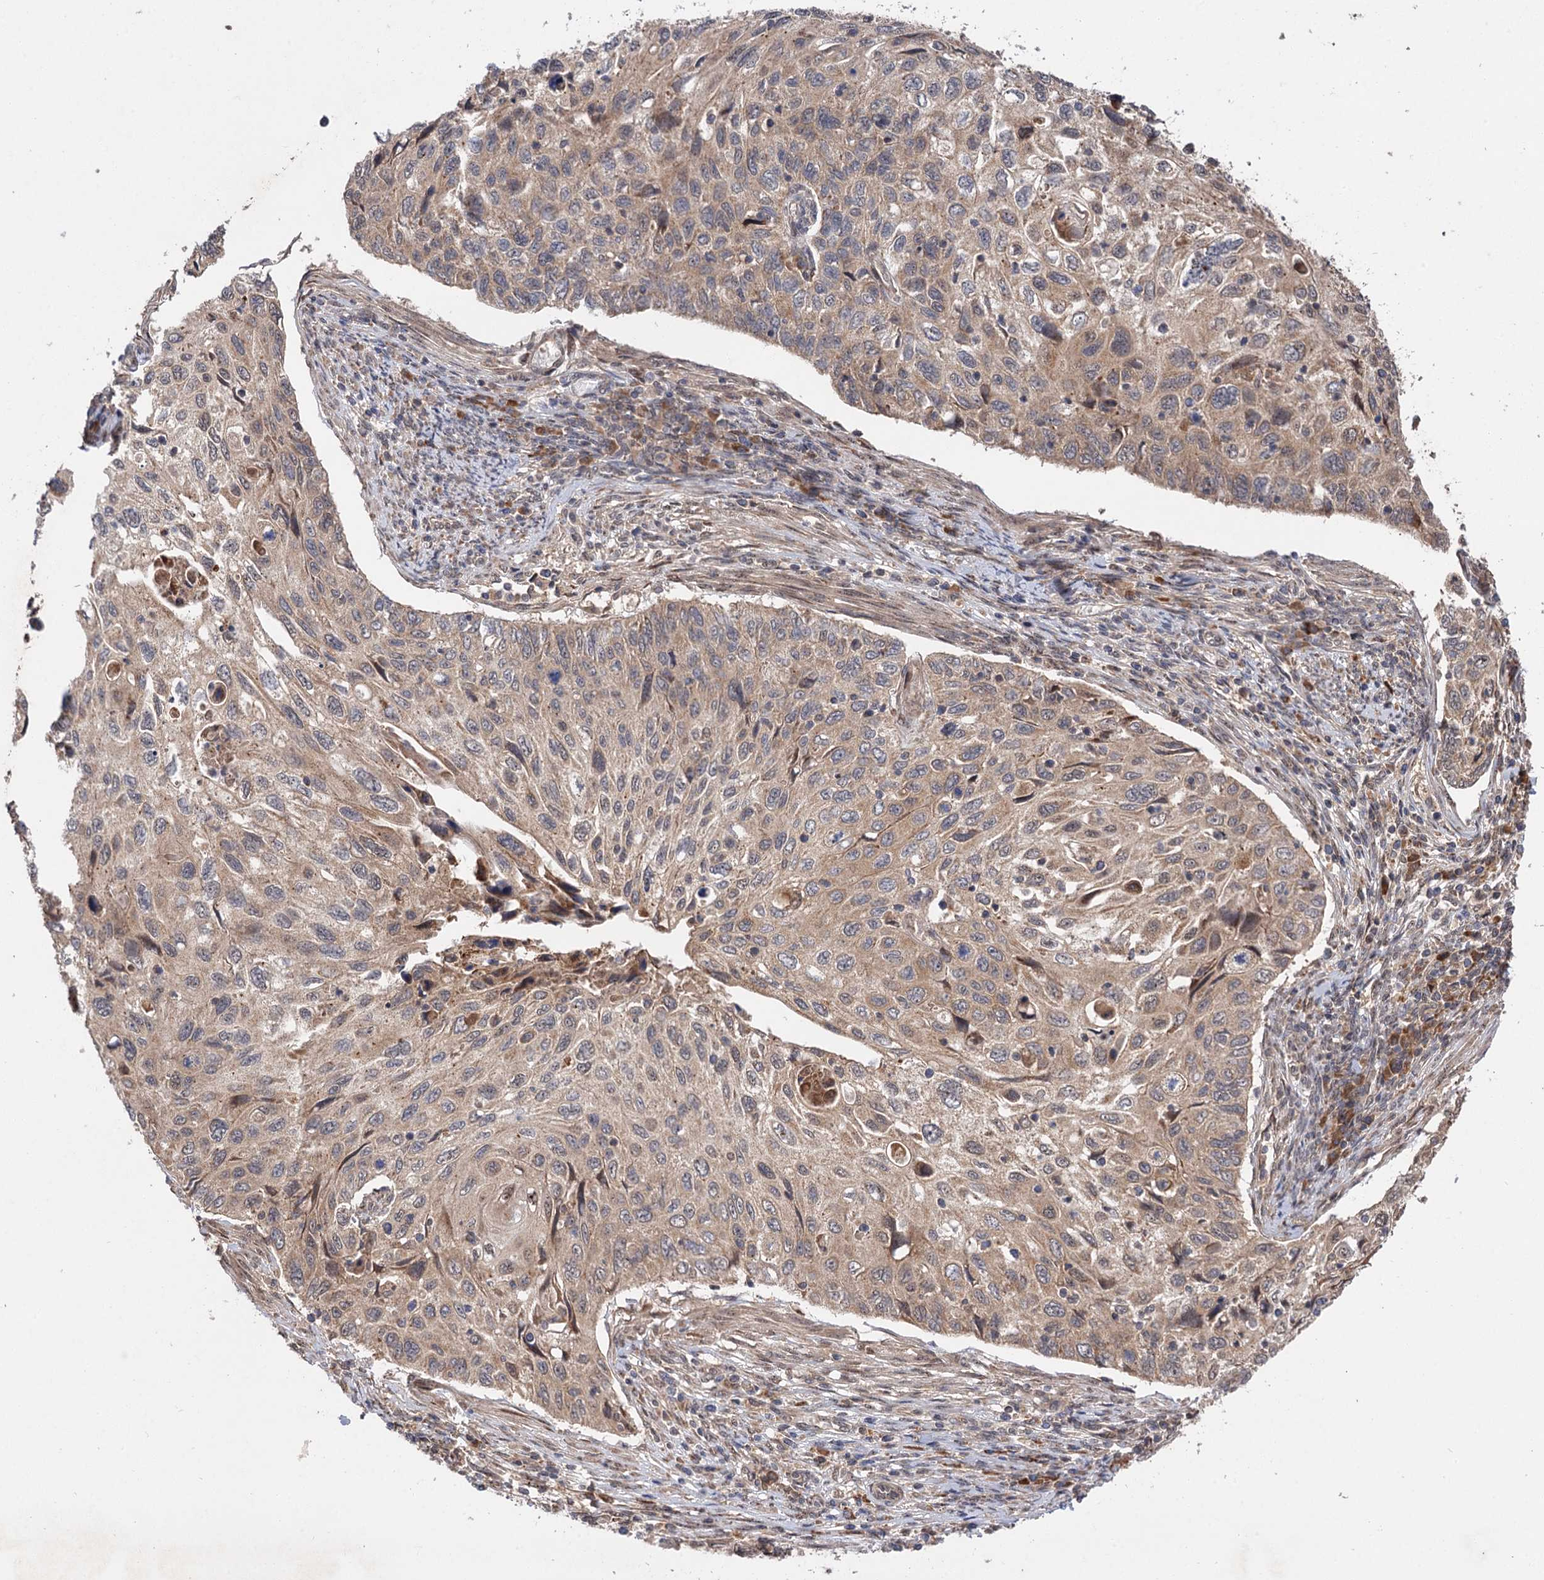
{"staining": {"intensity": "weak", "quantity": ">75%", "location": "cytoplasmic/membranous"}, "tissue": "cervical cancer", "cell_type": "Tumor cells", "image_type": "cancer", "snomed": [{"axis": "morphology", "description": "Squamous cell carcinoma, NOS"}, {"axis": "topography", "description": "Cervix"}], "caption": "Immunohistochemistry (DAB) staining of cervical cancer (squamous cell carcinoma) reveals weak cytoplasmic/membranous protein positivity in approximately >75% of tumor cells.", "gene": "FBXW8", "patient": {"sex": "female", "age": 70}}